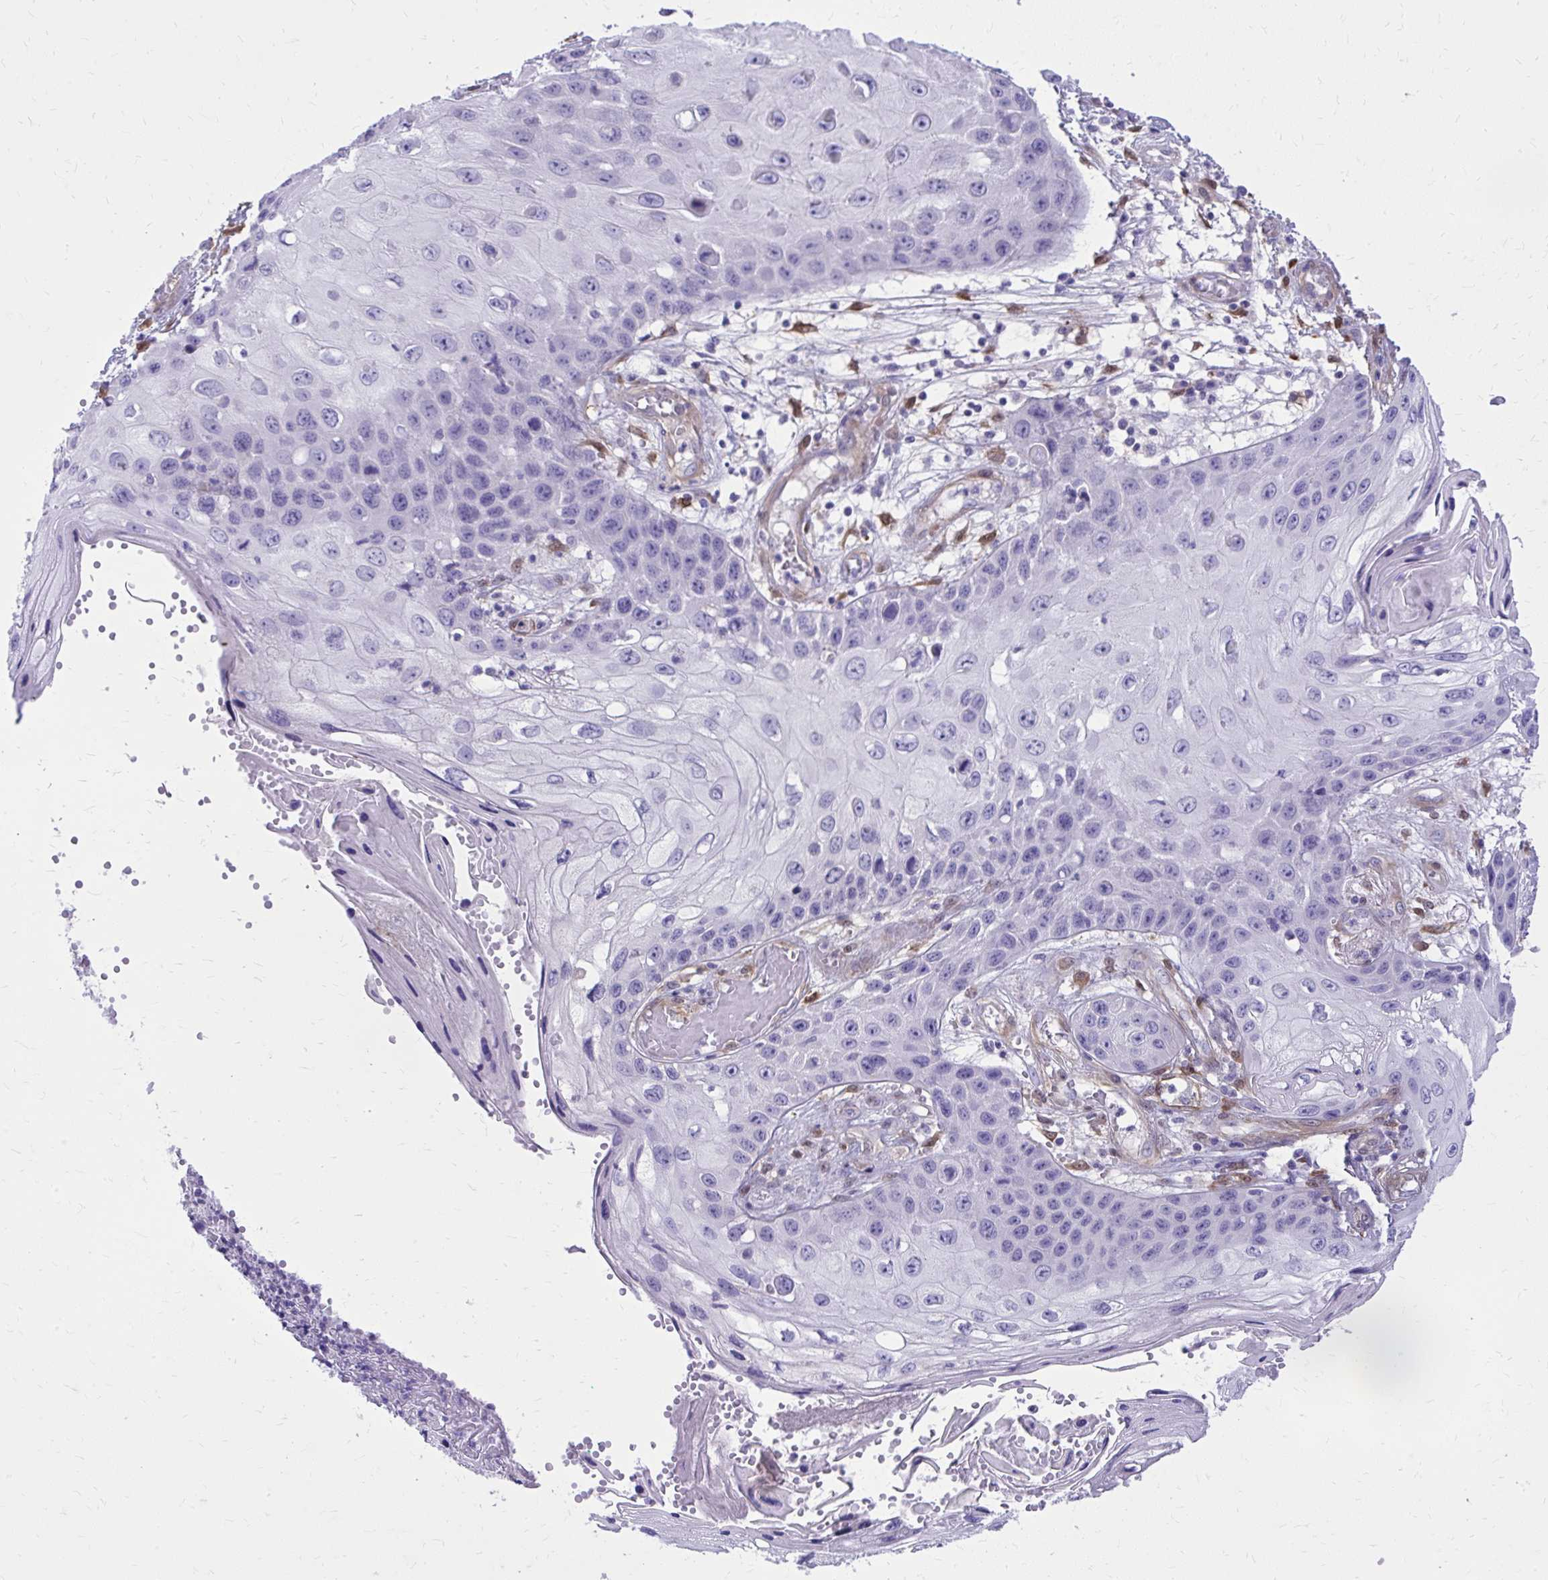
{"staining": {"intensity": "negative", "quantity": "none", "location": "none"}, "tissue": "skin cancer", "cell_type": "Tumor cells", "image_type": "cancer", "snomed": [{"axis": "morphology", "description": "Squamous cell carcinoma, NOS"}, {"axis": "topography", "description": "Skin"}, {"axis": "topography", "description": "Vulva"}], "caption": "Photomicrograph shows no protein expression in tumor cells of skin squamous cell carcinoma tissue. (DAB IHC with hematoxylin counter stain).", "gene": "NNMT", "patient": {"sex": "female", "age": 44}}